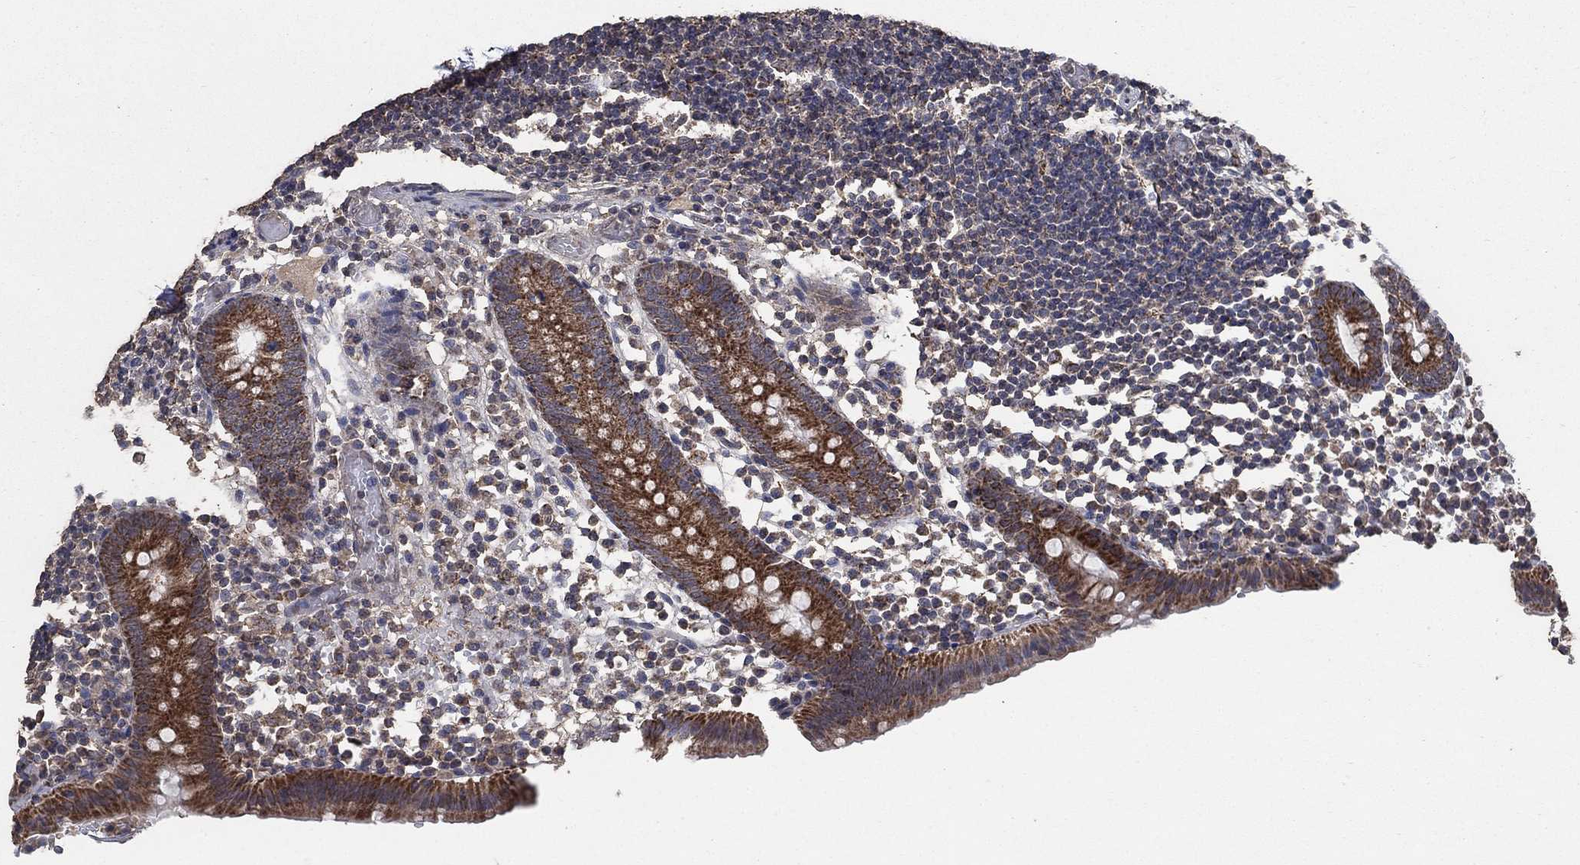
{"staining": {"intensity": "strong", "quantity": ">75%", "location": "cytoplasmic/membranous"}, "tissue": "appendix", "cell_type": "Glandular cells", "image_type": "normal", "snomed": [{"axis": "morphology", "description": "Normal tissue, NOS"}, {"axis": "topography", "description": "Appendix"}], "caption": "Immunohistochemistry histopathology image of benign appendix: appendix stained using immunohistochemistry demonstrates high levels of strong protein expression localized specifically in the cytoplasmic/membranous of glandular cells, appearing as a cytoplasmic/membranous brown color.", "gene": "MRPS24", "patient": {"sex": "female", "age": 40}}